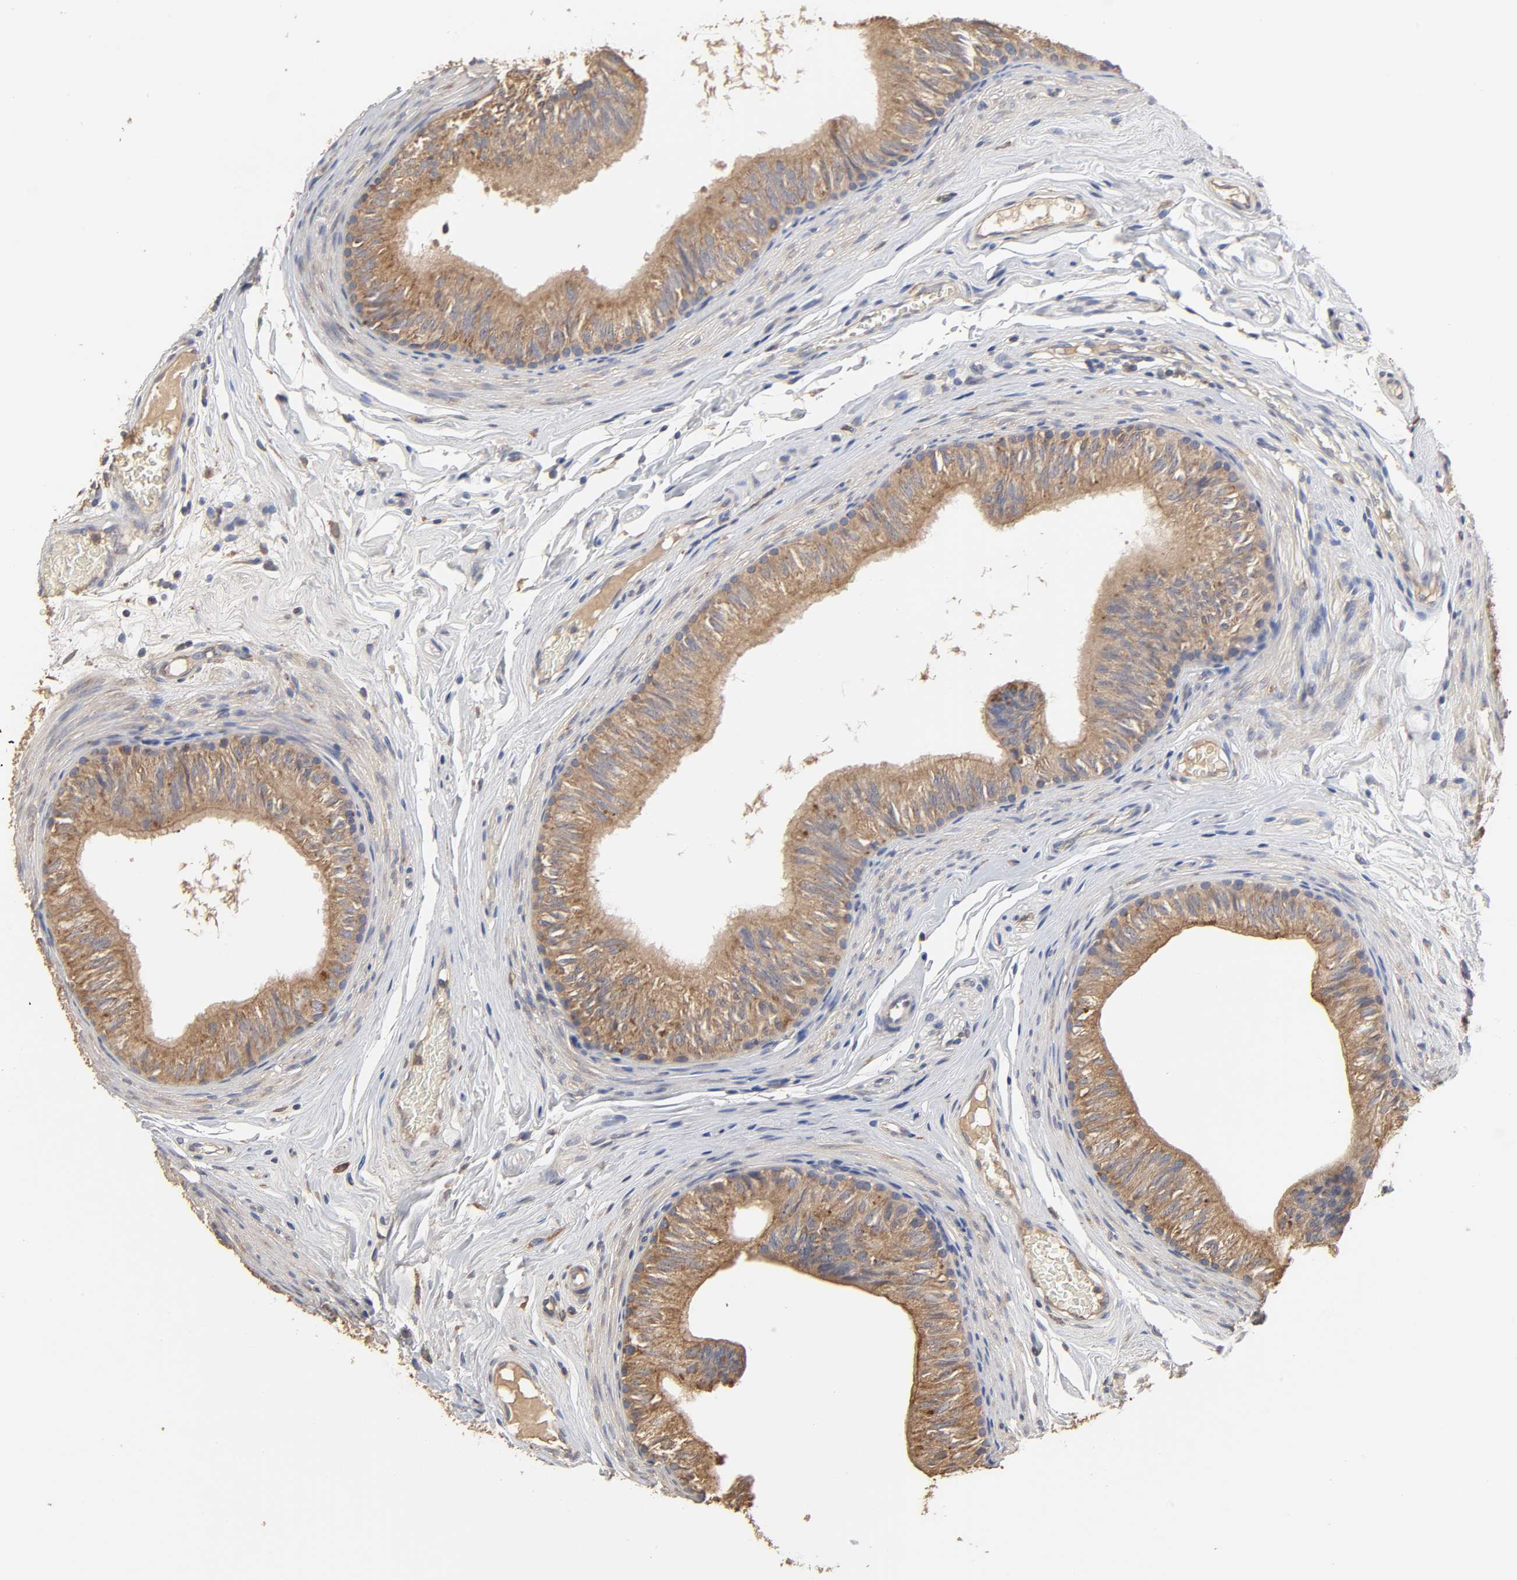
{"staining": {"intensity": "moderate", "quantity": ">75%", "location": "cytoplasmic/membranous"}, "tissue": "epididymis", "cell_type": "Glandular cells", "image_type": "normal", "snomed": [{"axis": "morphology", "description": "Normal tissue, NOS"}, {"axis": "topography", "description": "Testis"}, {"axis": "topography", "description": "Epididymis"}], "caption": "Epididymis was stained to show a protein in brown. There is medium levels of moderate cytoplasmic/membranous staining in about >75% of glandular cells. The staining is performed using DAB brown chromogen to label protein expression. The nuclei are counter-stained blue using hematoxylin.", "gene": "EIF4G2", "patient": {"sex": "male", "age": 36}}